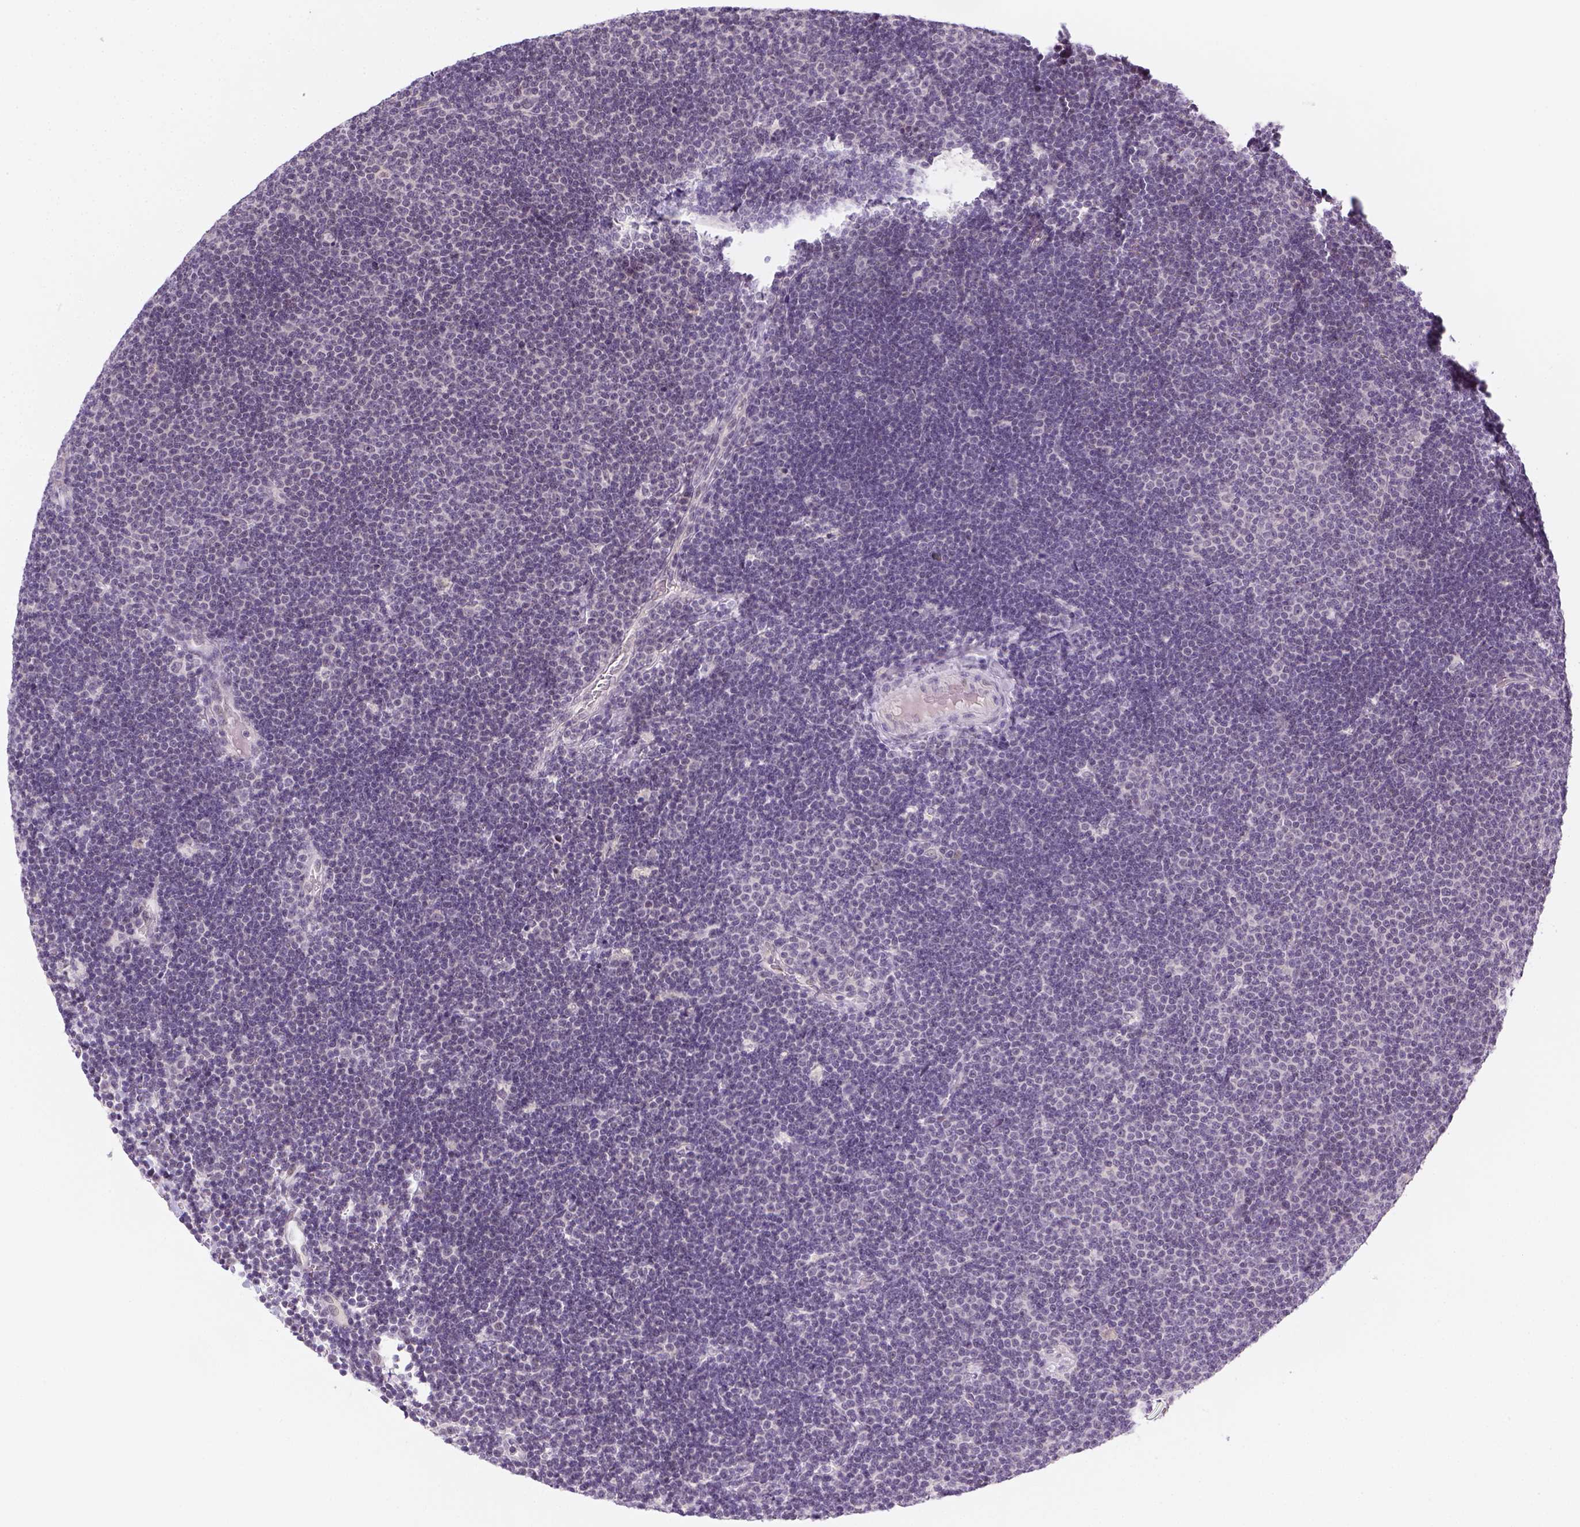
{"staining": {"intensity": "negative", "quantity": "none", "location": "none"}, "tissue": "lymphoma", "cell_type": "Tumor cells", "image_type": "cancer", "snomed": [{"axis": "morphology", "description": "Malignant lymphoma, non-Hodgkin's type, Low grade"}, {"axis": "topography", "description": "Brain"}], "caption": "Low-grade malignant lymphoma, non-Hodgkin's type was stained to show a protein in brown. There is no significant staining in tumor cells.", "gene": "MAGEB3", "patient": {"sex": "female", "age": 66}}